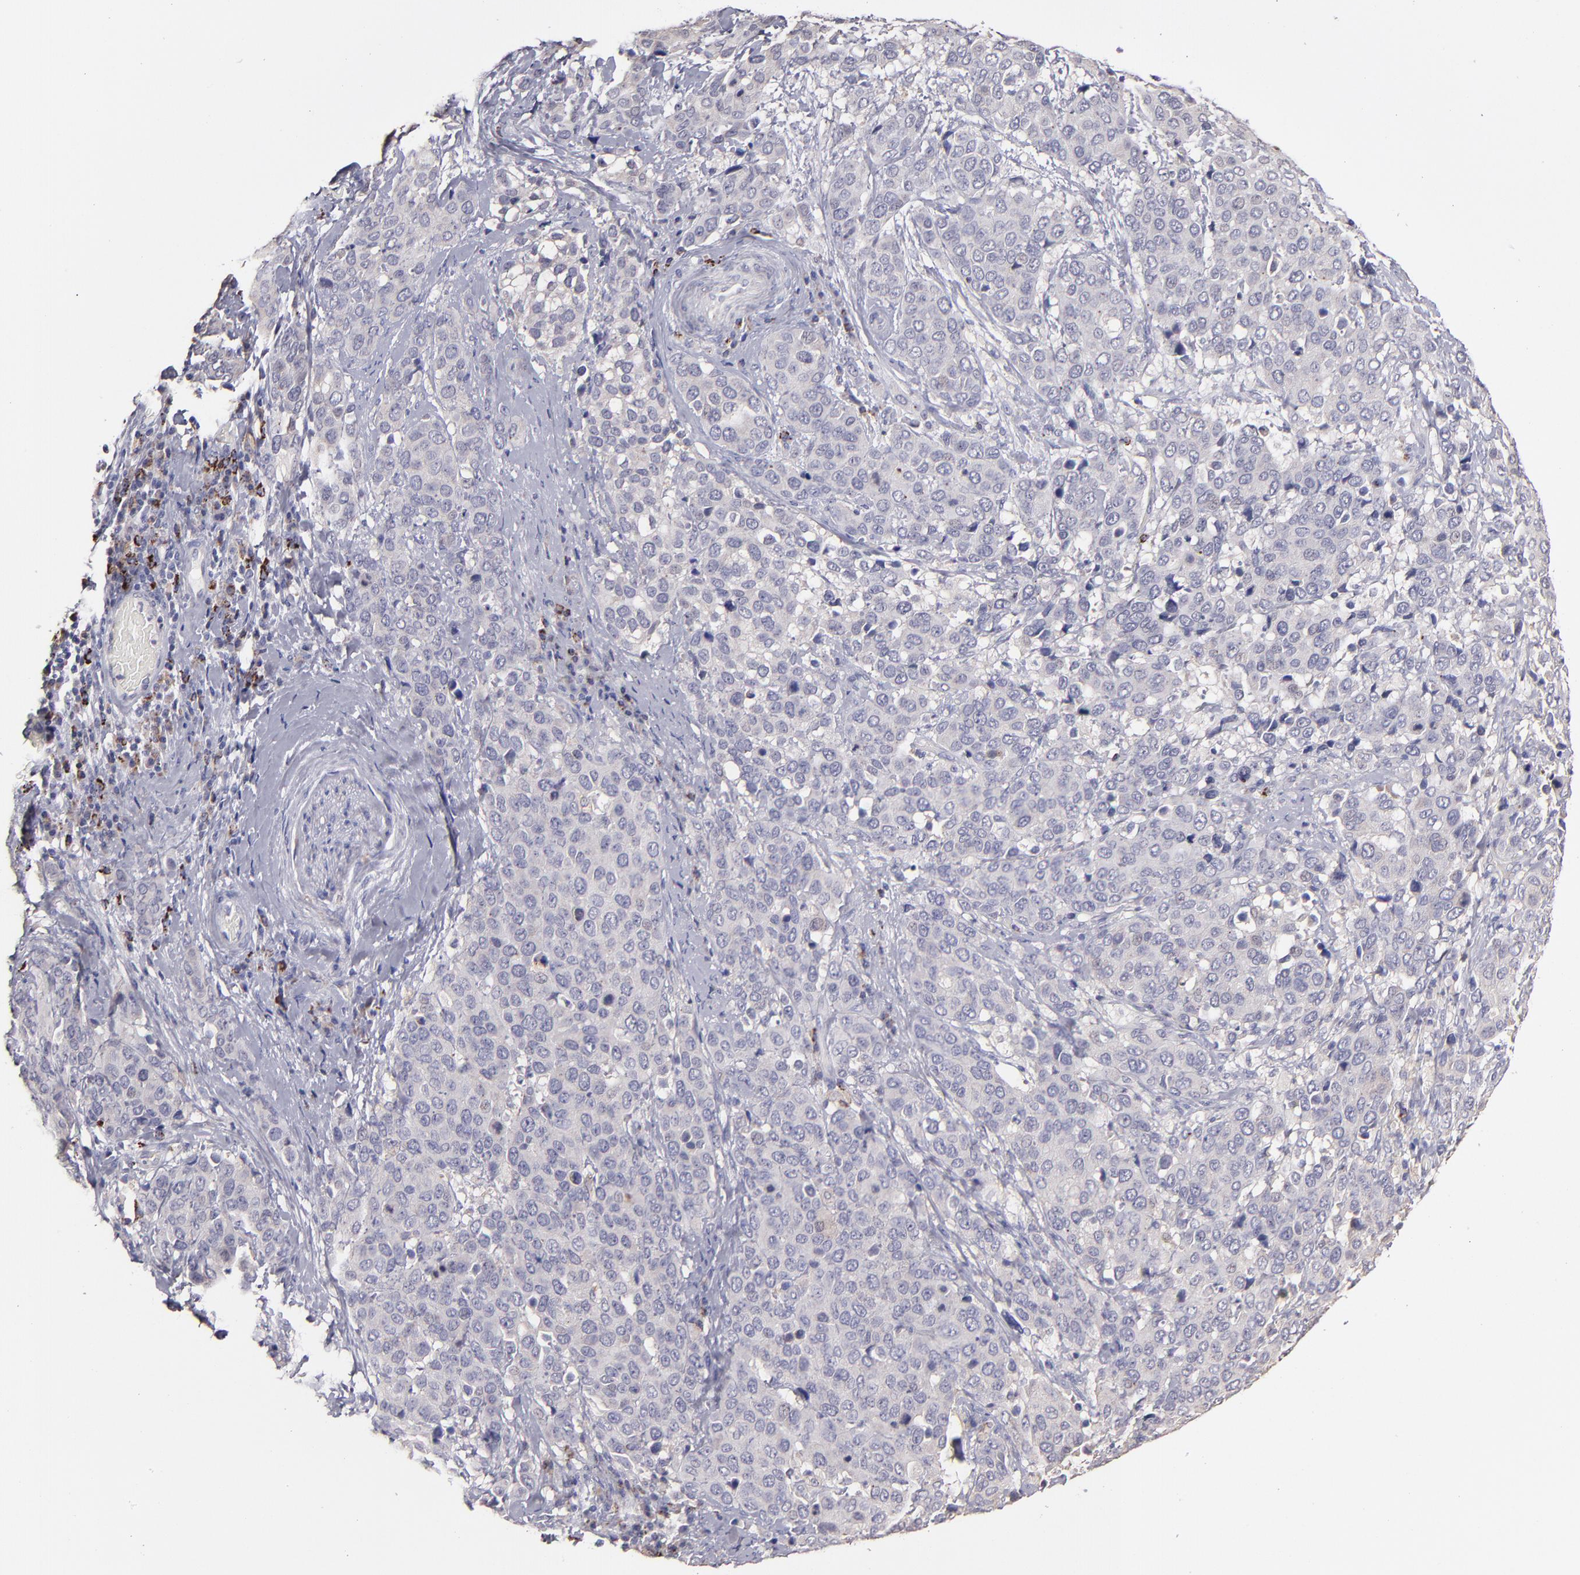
{"staining": {"intensity": "negative", "quantity": "none", "location": "none"}, "tissue": "cervical cancer", "cell_type": "Tumor cells", "image_type": "cancer", "snomed": [{"axis": "morphology", "description": "Squamous cell carcinoma, NOS"}, {"axis": "topography", "description": "Cervix"}], "caption": "An image of human squamous cell carcinoma (cervical) is negative for staining in tumor cells.", "gene": "GLDC", "patient": {"sex": "female", "age": 54}}